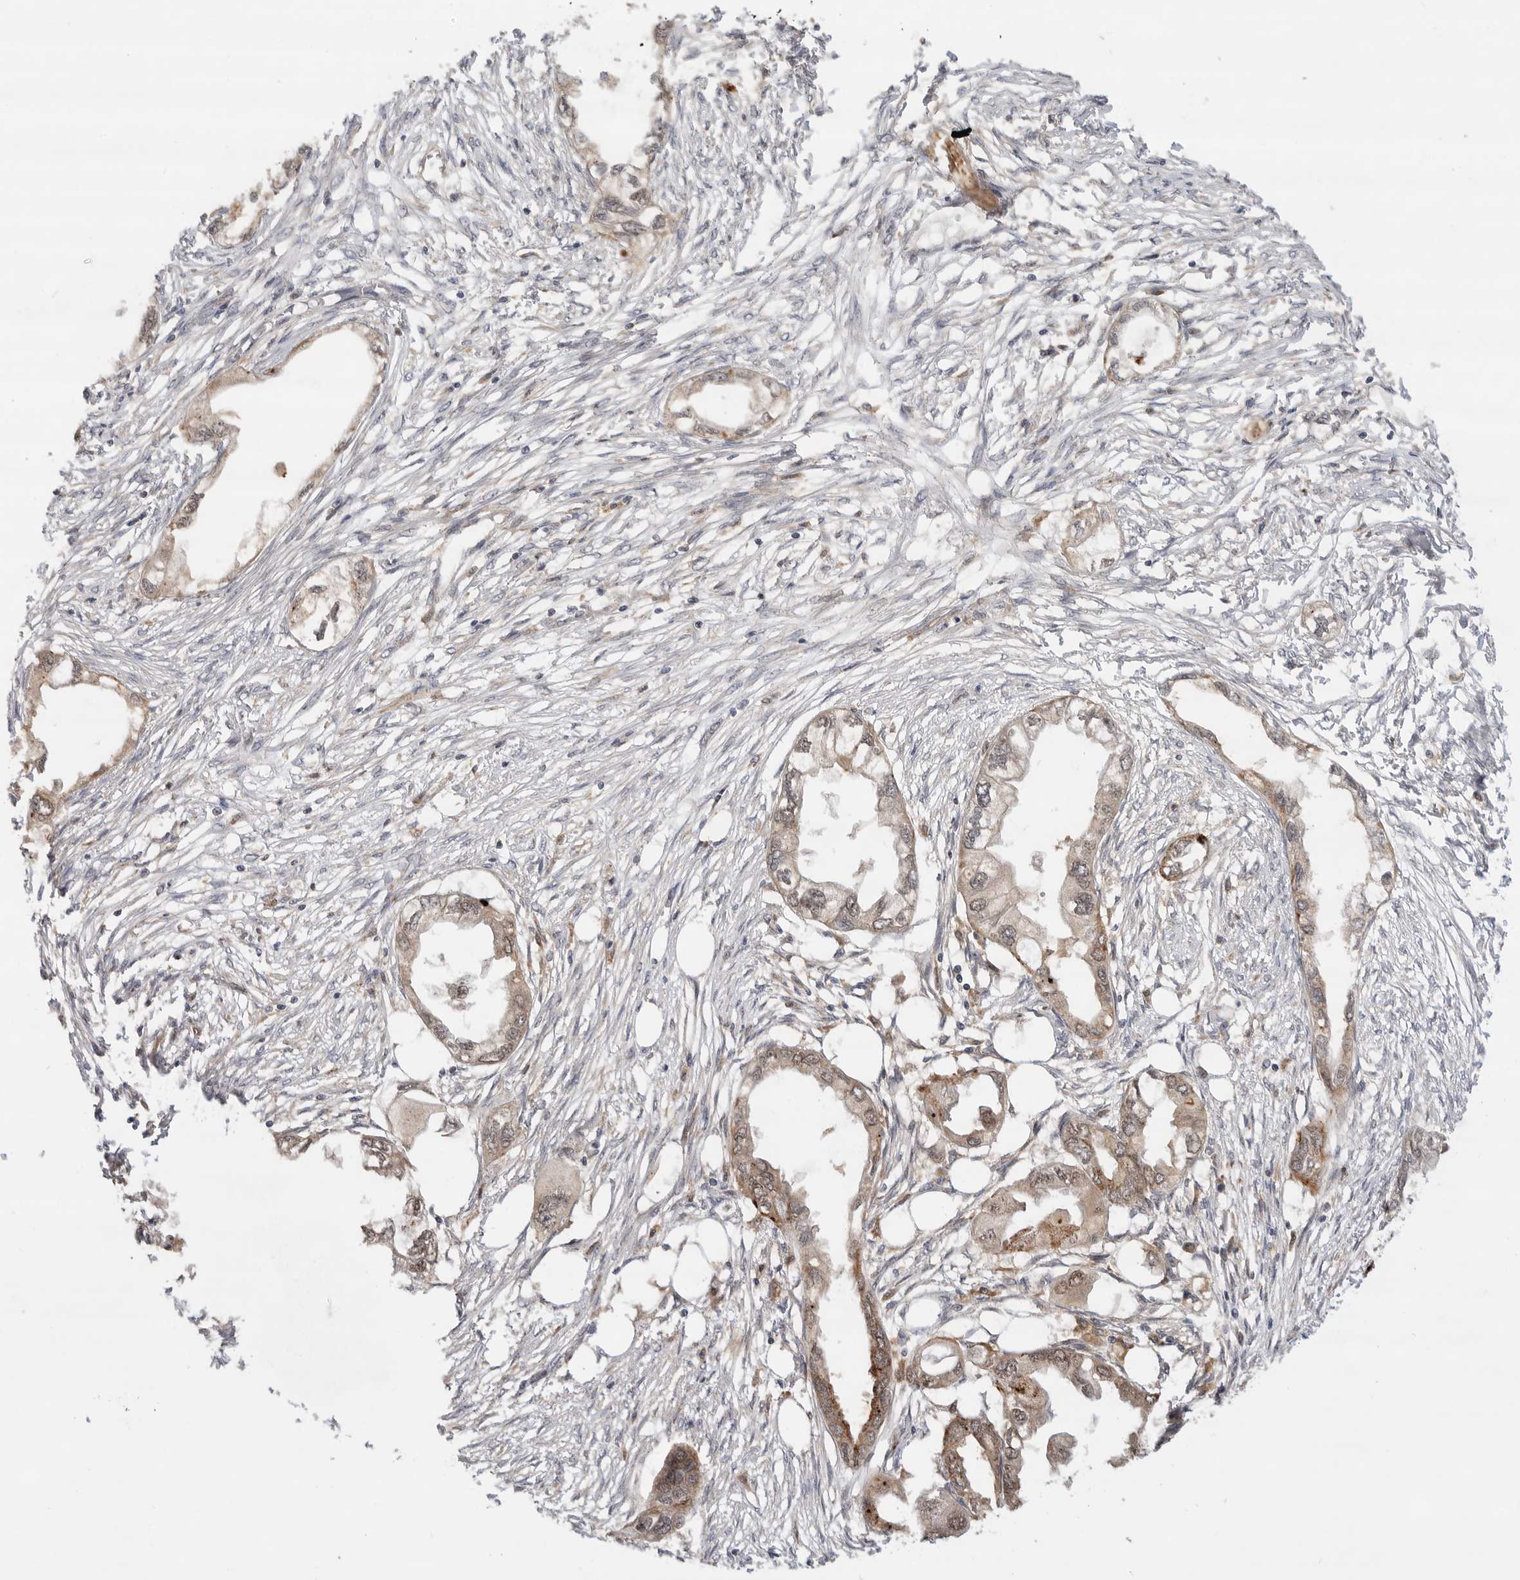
{"staining": {"intensity": "moderate", "quantity": "25%-75%", "location": "cytoplasmic/membranous"}, "tissue": "endometrial cancer", "cell_type": "Tumor cells", "image_type": "cancer", "snomed": [{"axis": "morphology", "description": "Adenocarcinoma, NOS"}, {"axis": "morphology", "description": "Adenocarcinoma, metastatic, NOS"}, {"axis": "topography", "description": "Adipose tissue"}, {"axis": "topography", "description": "Endometrium"}], "caption": "About 25%-75% of tumor cells in metastatic adenocarcinoma (endometrial) demonstrate moderate cytoplasmic/membranous protein positivity as visualized by brown immunohistochemical staining.", "gene": "CSNK1G3", "patient": {"sex": "female", "age": 67}}